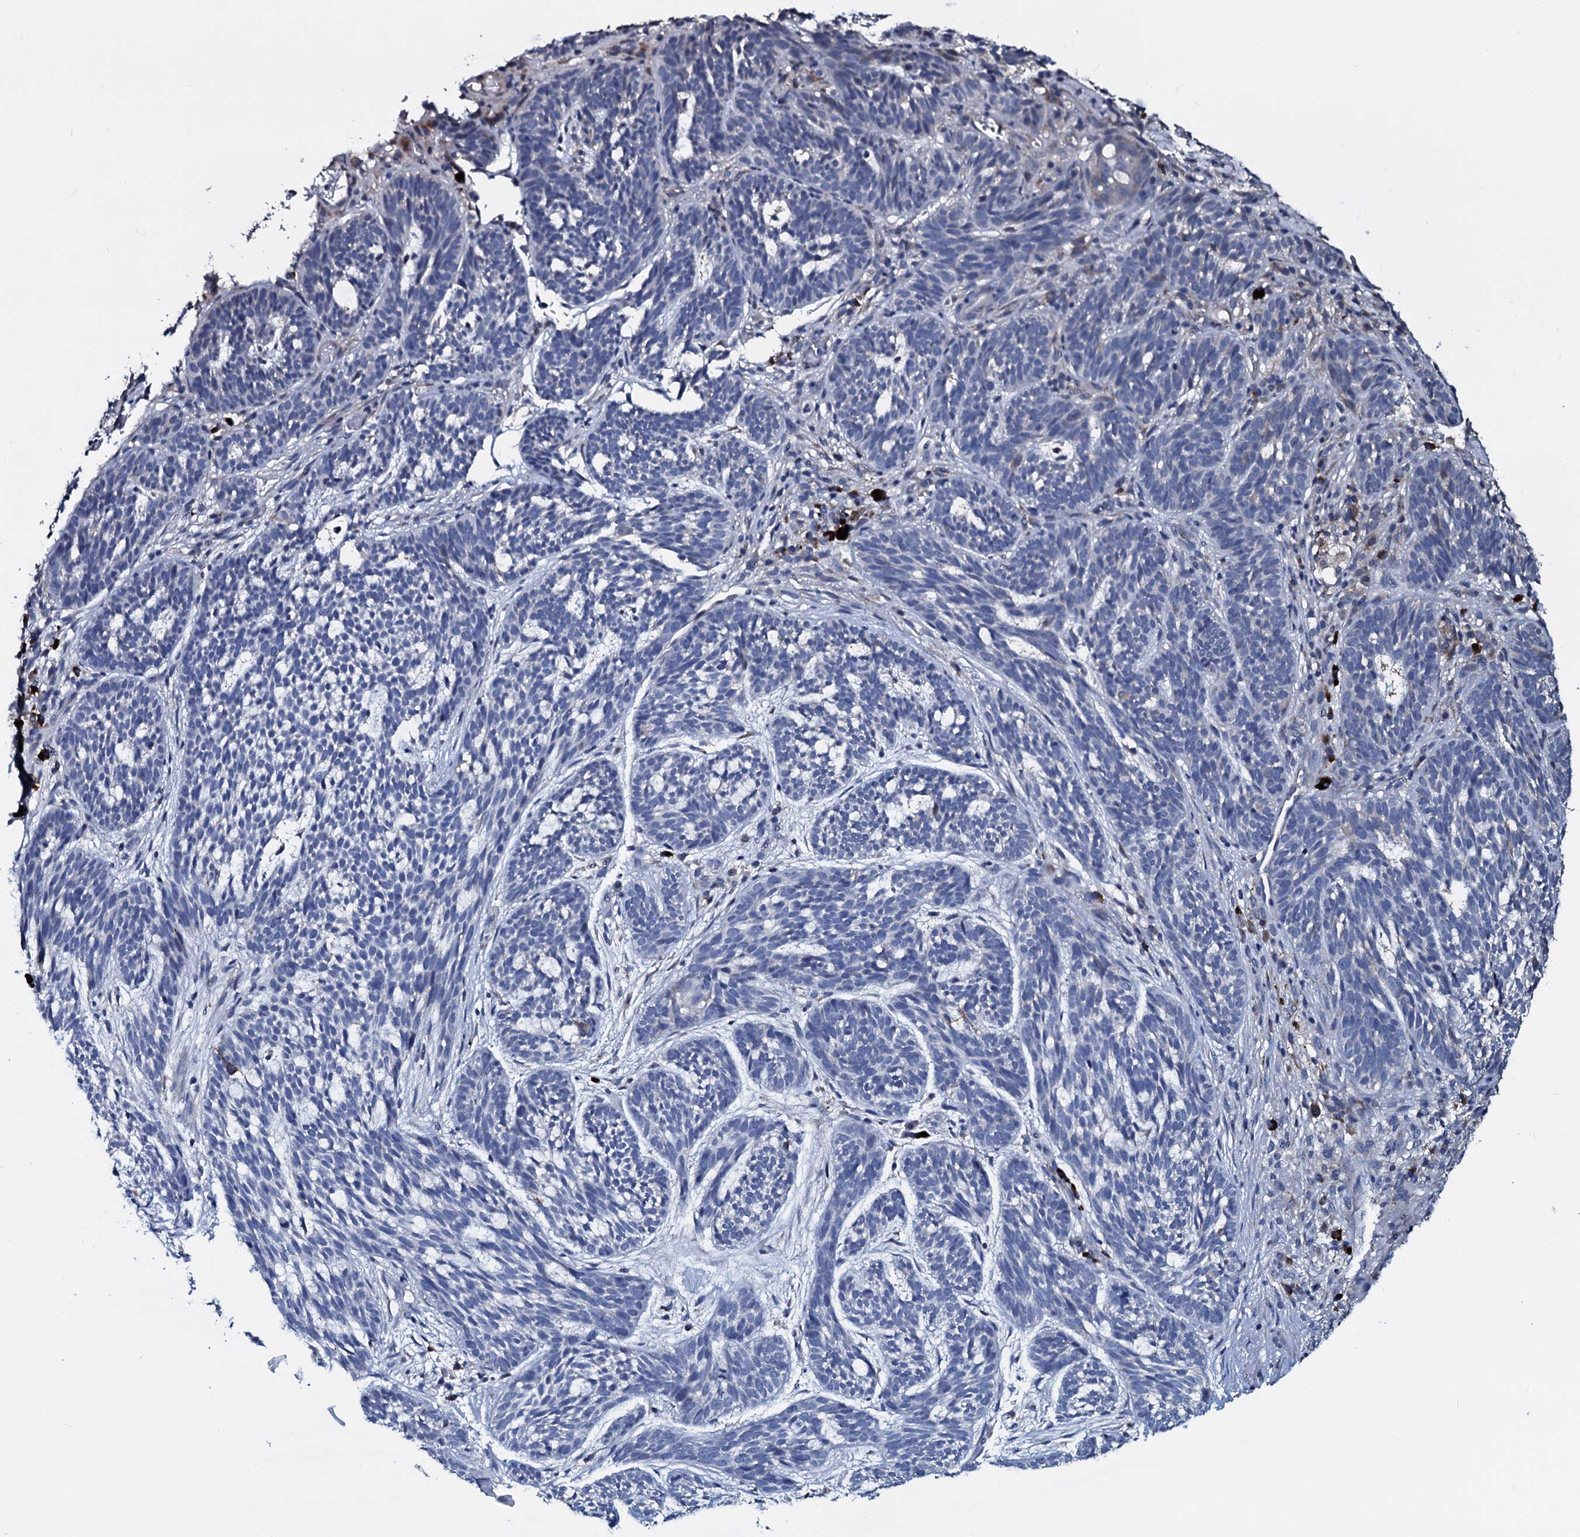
{"staining": {"intensity": "negative", "quantity": "none", "location": "none"}, "tissue": "skin cancer", "cell_type": "Tumor cells", "image_type": "cancer", "snomed": [{"axis": "morphology", "description": "Basal cell carcinoma"}, {"axis": "topography", "description": "Skin"}], "caption": "Tumor cells are negative for protein expression in human skin basal cell carcinoma.", "gene": "IL12B", "patient": {"sex": "male", "age": 71}}